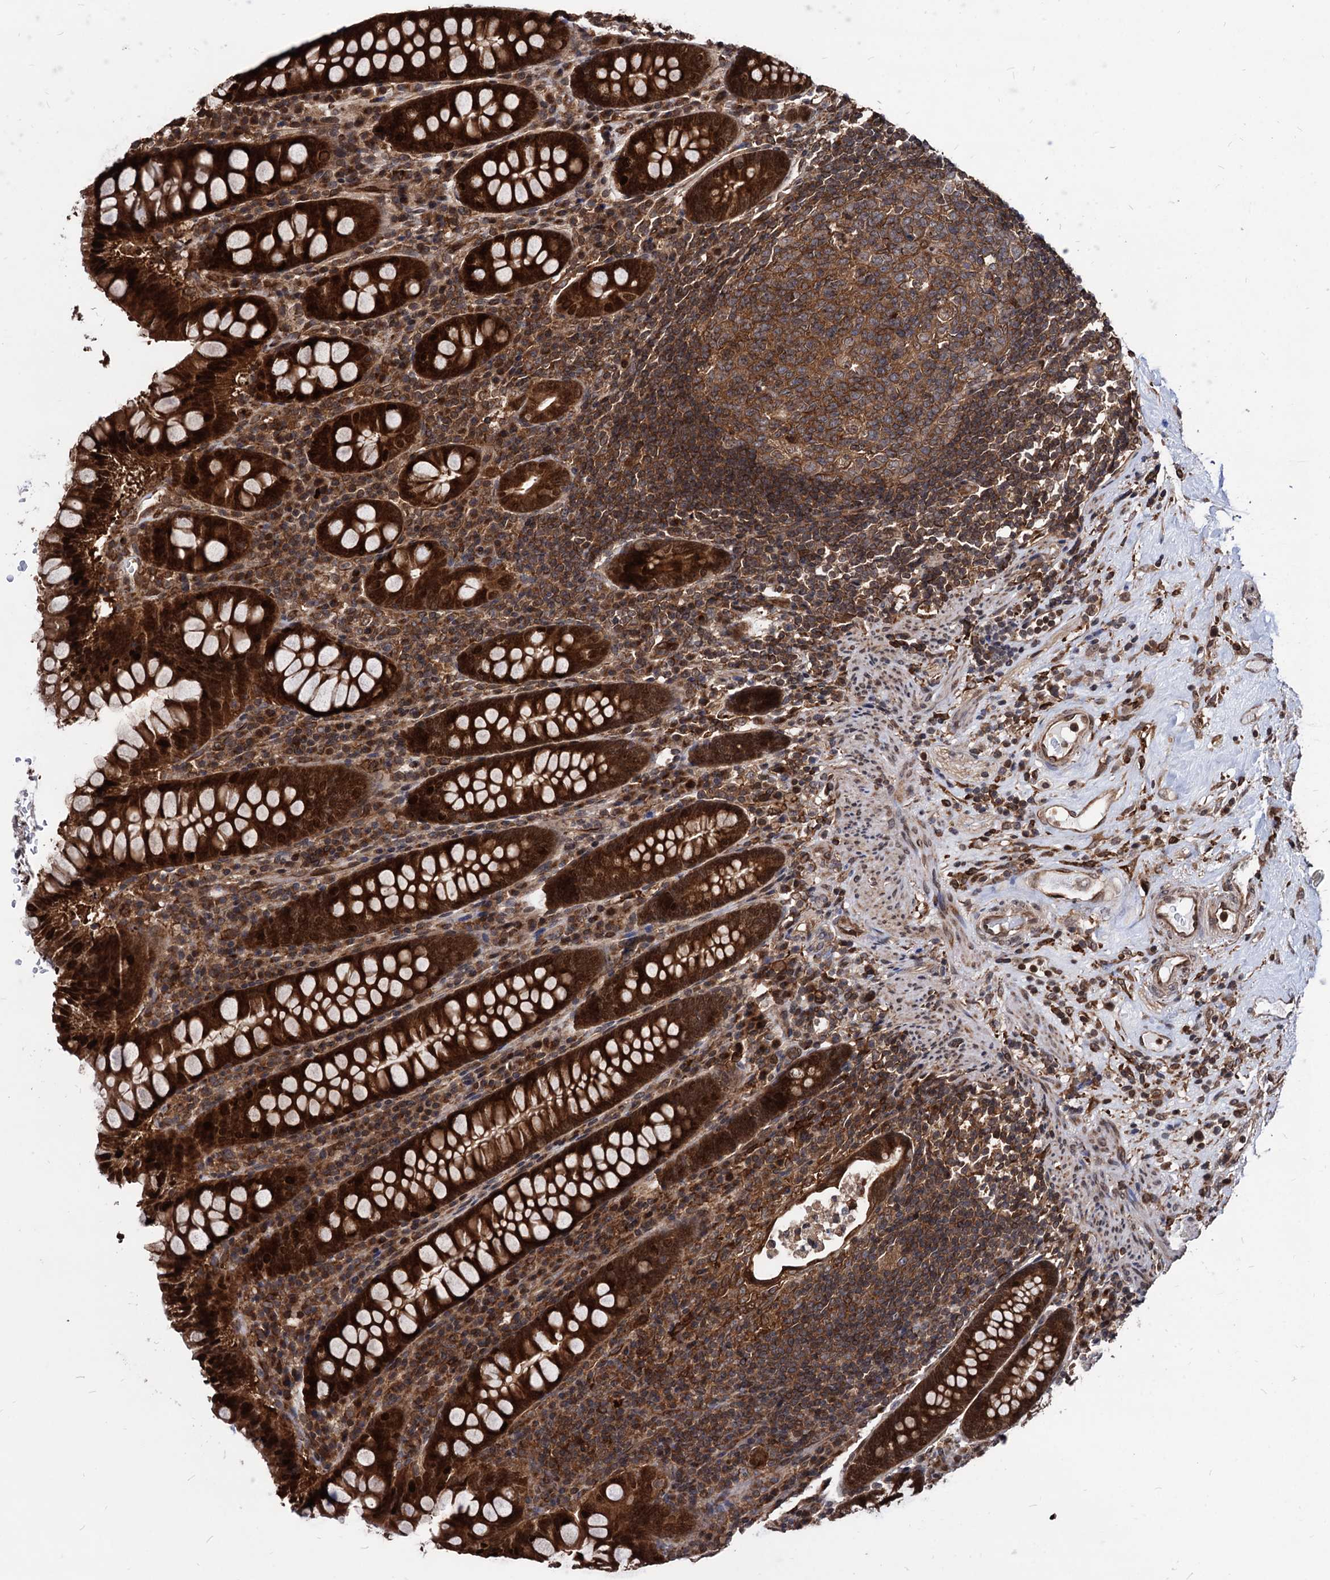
{"staining": {"intensity": "strong", "quantity": ">75%", "location": "cytoplasmic/membranous,nuclear"}, "tissue": "colon", "cell_type": "Endothelial cells", "image_type": "normal", "snomed": [{"axis": "morphology", "description": "Normal tissue, NOS"}, {"axis": "topography", "description": "Colon"}], "caption": "Immunohistochemistry histopathology image of unremarkable colon: human colon stained using immunohistochemistry (IHC) shows high levels of strong protein expression localized specifically in the cytoplasmic/membranous,nuclear of endothelial cells, appearing as a cytoplasmic/membranous,nuclear brown color.", "gene": "ANKRD12", "patient": {"sex": "female", "age": 79}}